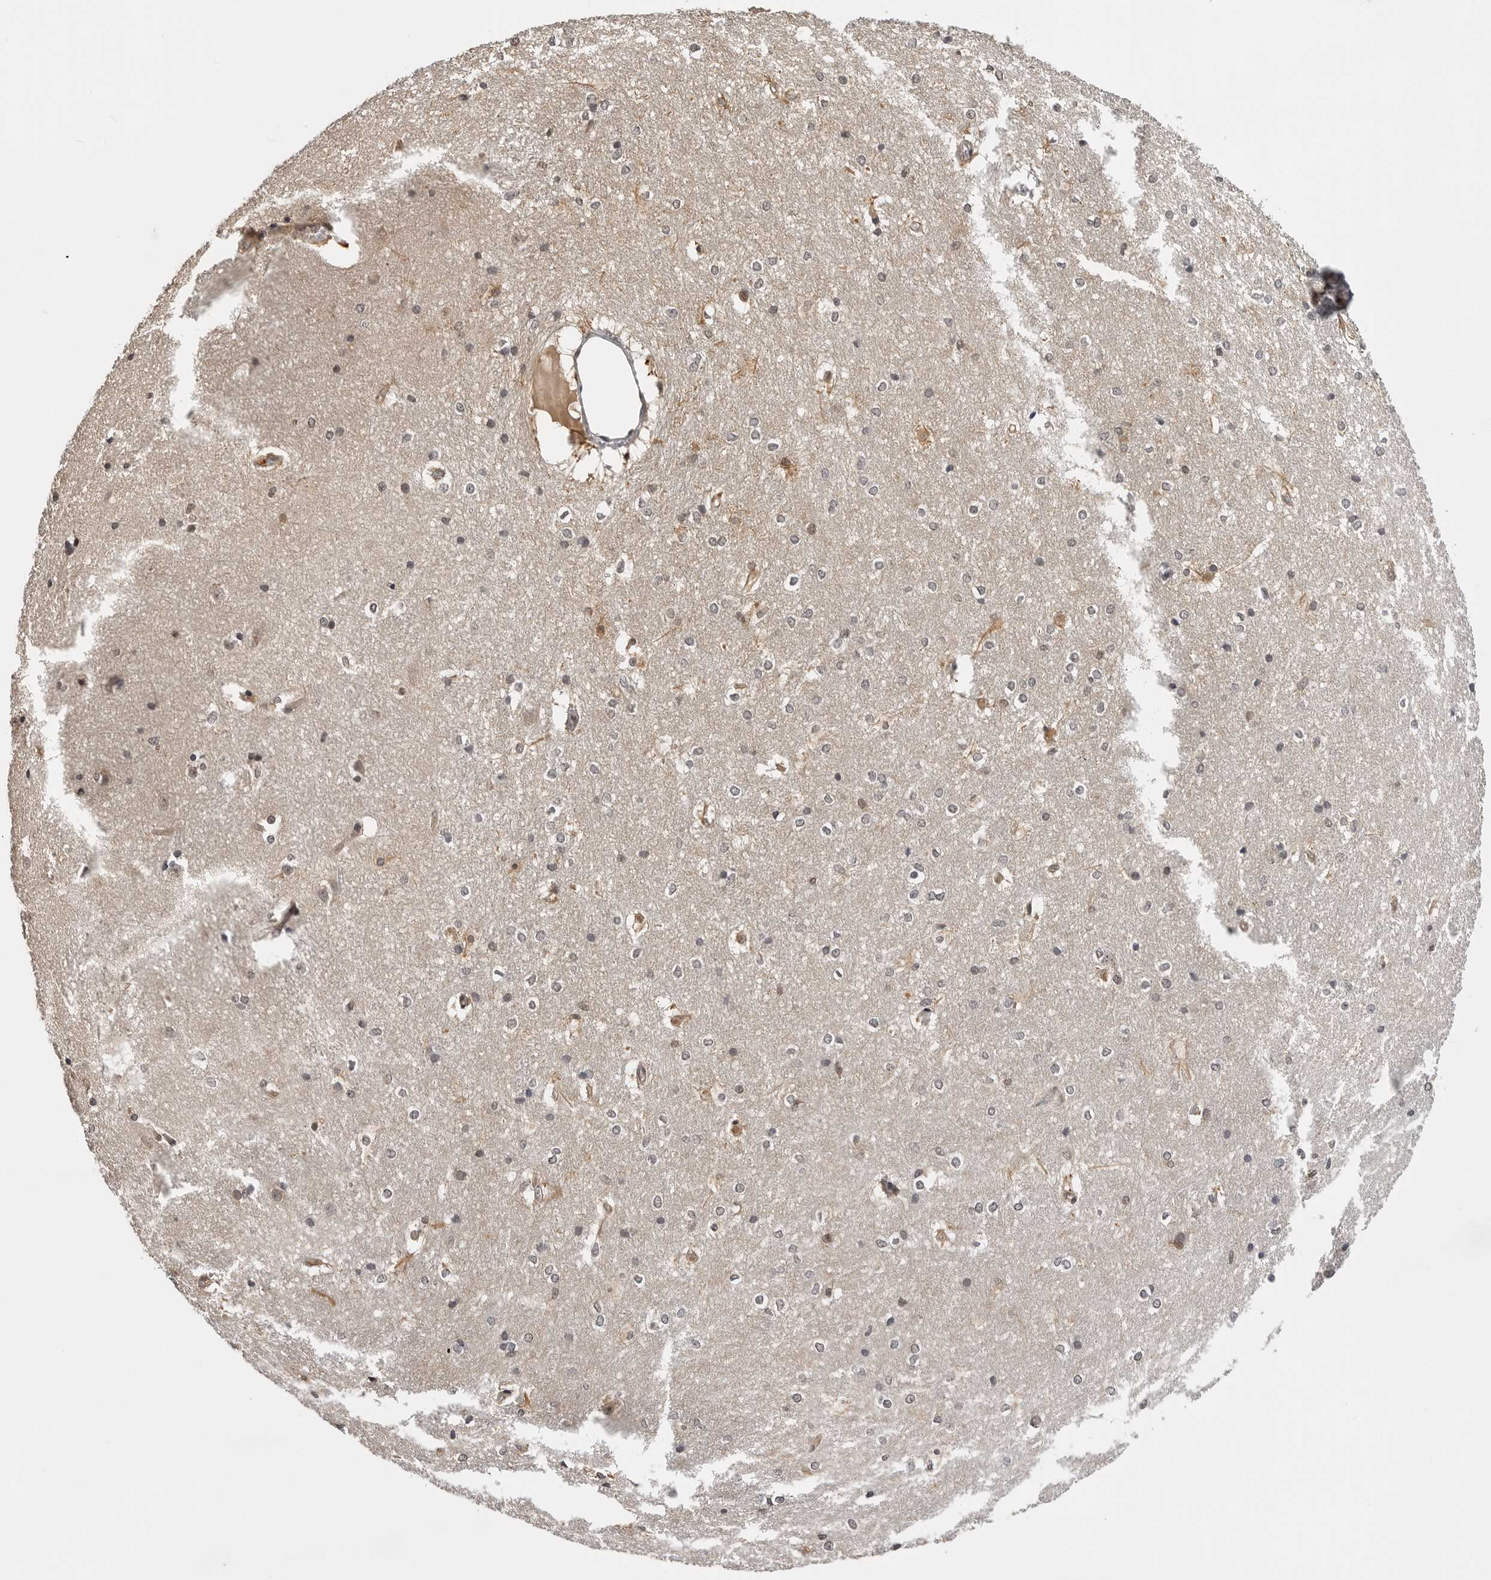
{"staining": {"intensity": "weak", "quantity": "<25%", "location": "cytoplasmic/membranous"}, "tissue": "caudate", "cell_type": "Glial cells", "image_type": "normal", "snomed": [{"axis": "morphology", "description": "Normal tissue, NOS"}, {"axis": "topography", "description": "Lateral ventricle wall"}], "caption": "Protein analysis of normal caudate reveals no significant staining in glial cells. Nuclei are stained in blue.", "gene": "TRMT13", "patient": {"sex": "female", "age": 19}}